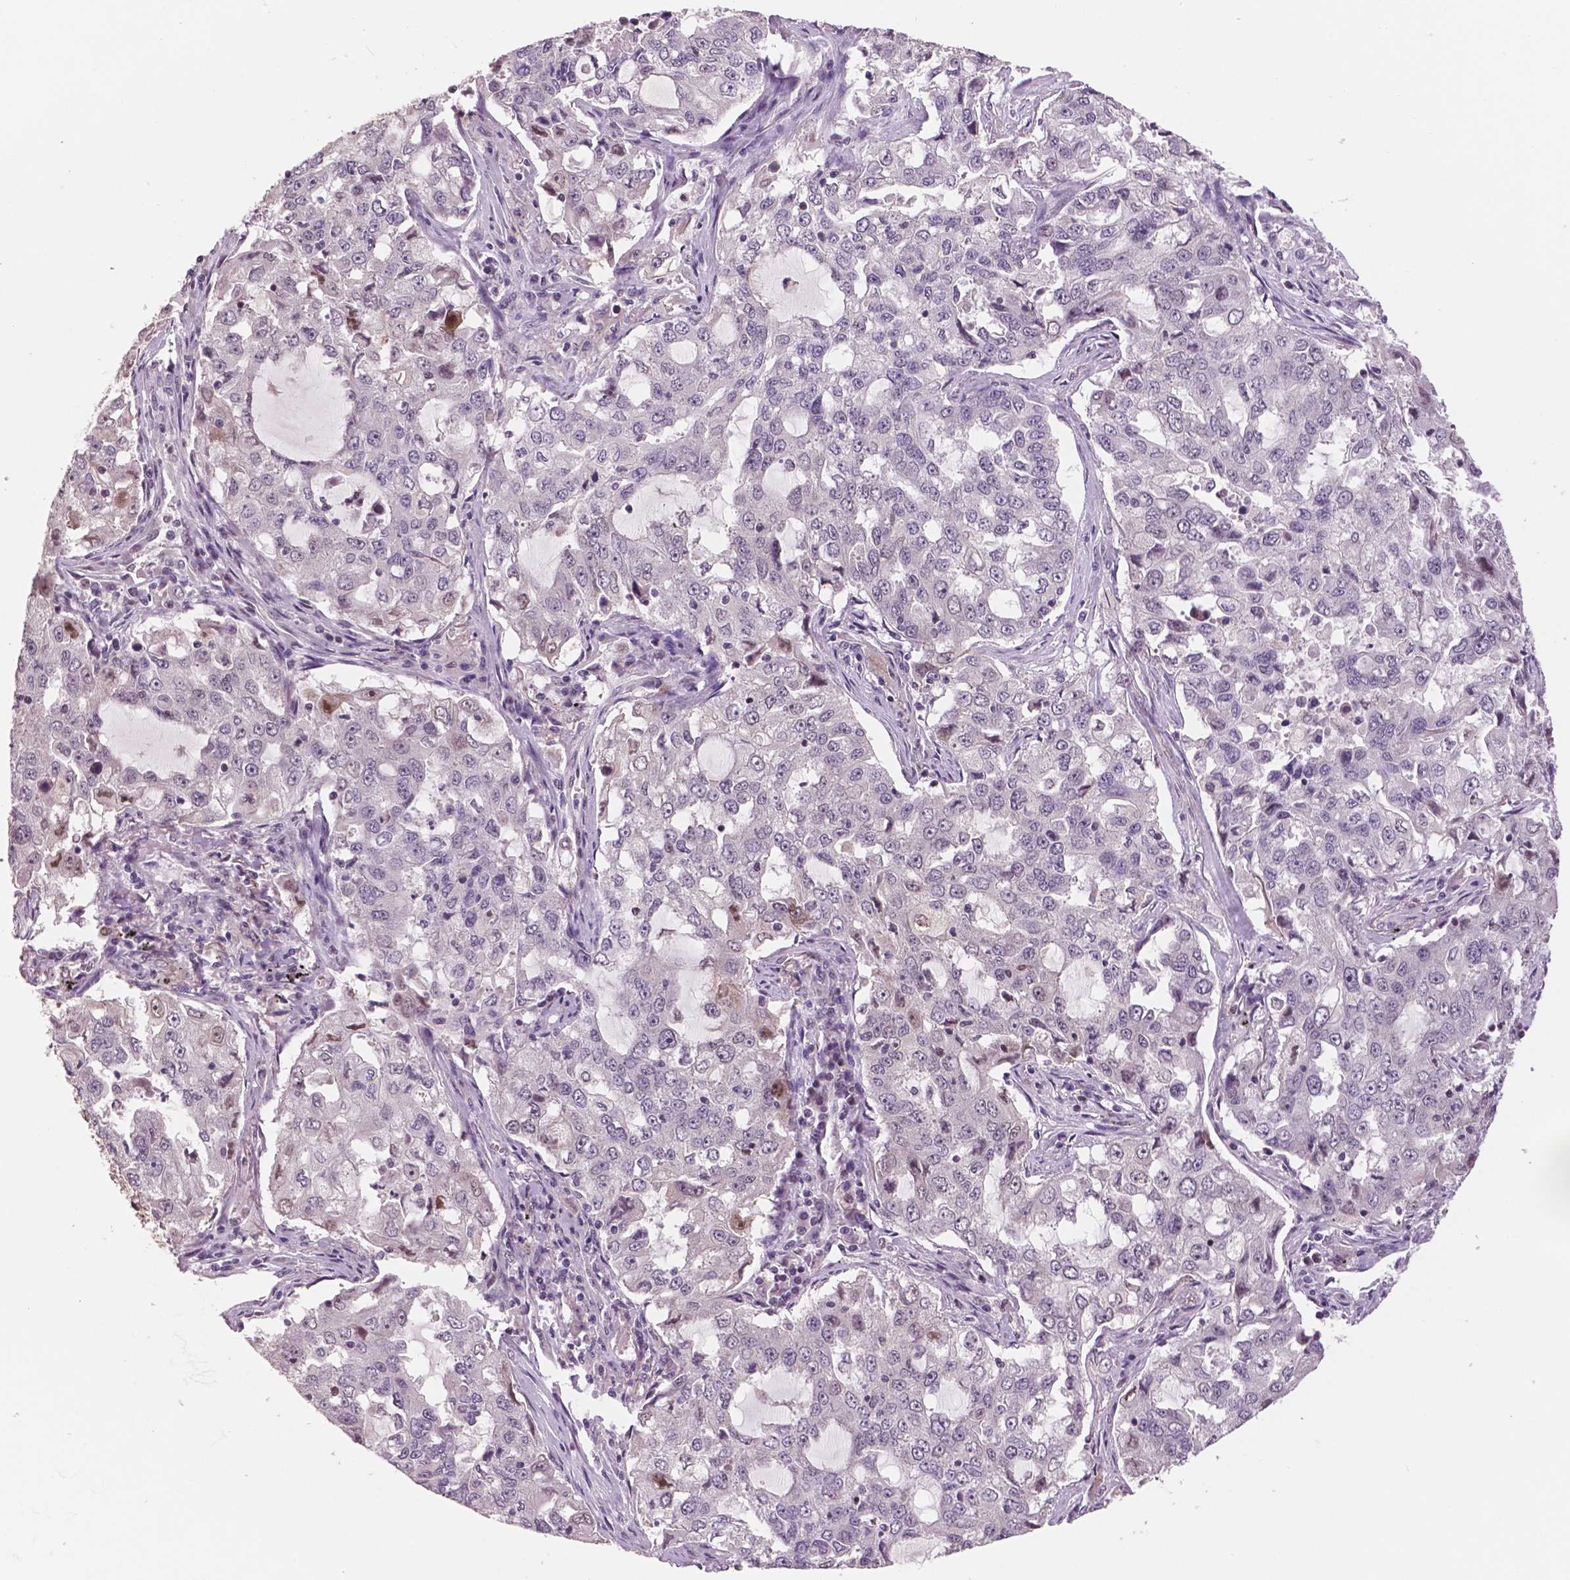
{"staining": {"intensity": "negative", "quantity": "none", "location": "none"}, "tissue": "lung cancer", "cell_type": "Tumor cells", "image_type": "cancer", "snomed": [{"axis": "morphology", "description": "Adenocarcinoma, NOS"}, {"axis": "topography", "description": "Lung"}], "caption": "Tumor cells are negative for protein expression in human lung cancer (adenocarcinoma).", "gene": "STAT3", "patient": {"sex": "female", "age": 61}}